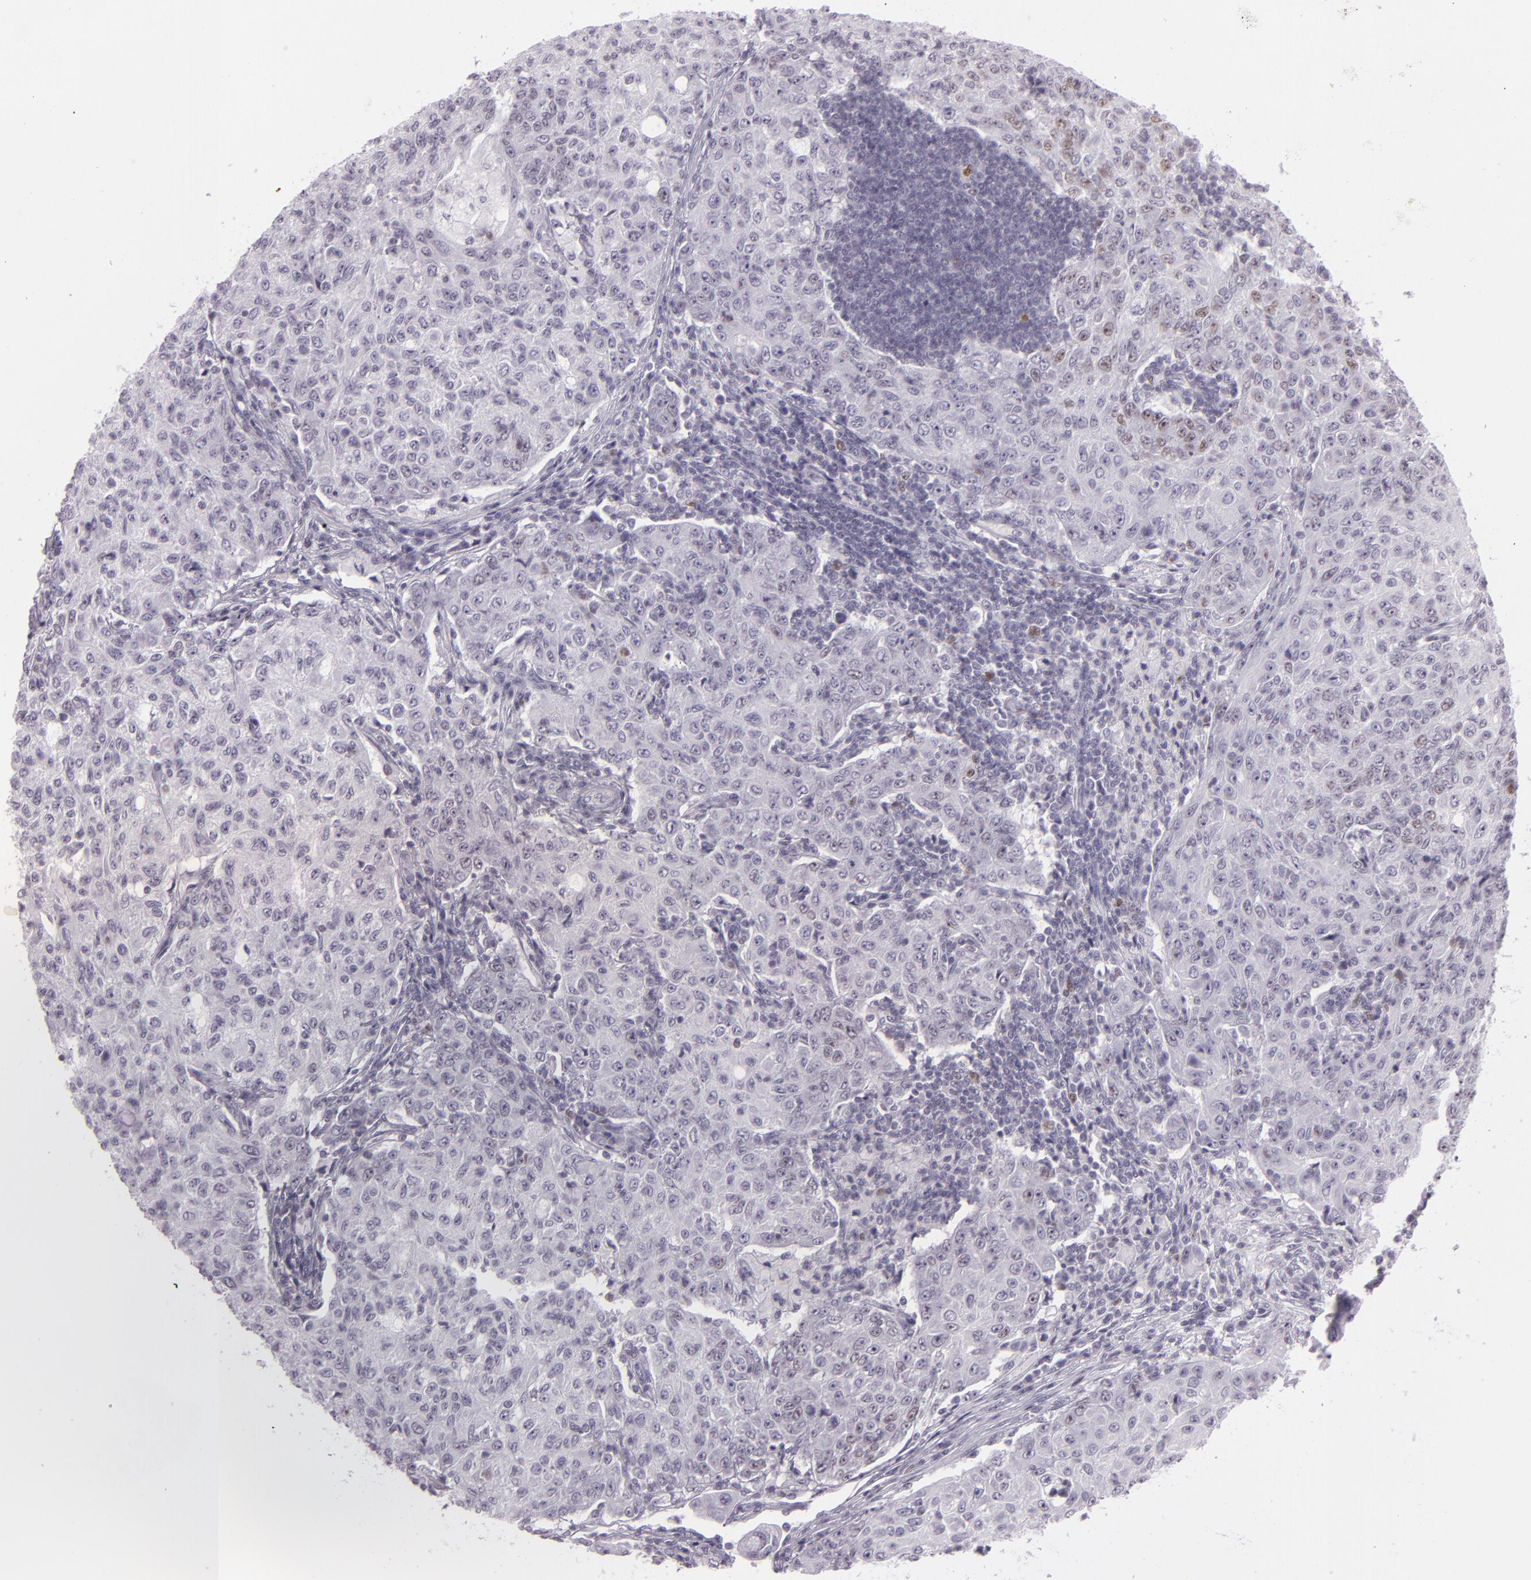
{"staining": {"intensity": "moderate", "quantity": "<25%", "location": "nuclear"}, "tissue": "lymph node", "cell_type": "Non-germinal center cells", "image_type": "normal", "snomed": [{"axis": "morphology", "description": "Normal tissue, NOS"}, {"axis": "topography", "description": "Lymph node"}], "caption": "Normal lymph node demonstrates moderate nuclear staining in about <25% of non-germinal center cells, visualized by immunohistochemistry.", "gene": "MCM3", "patient": {"sex": "female", "age": 42}}